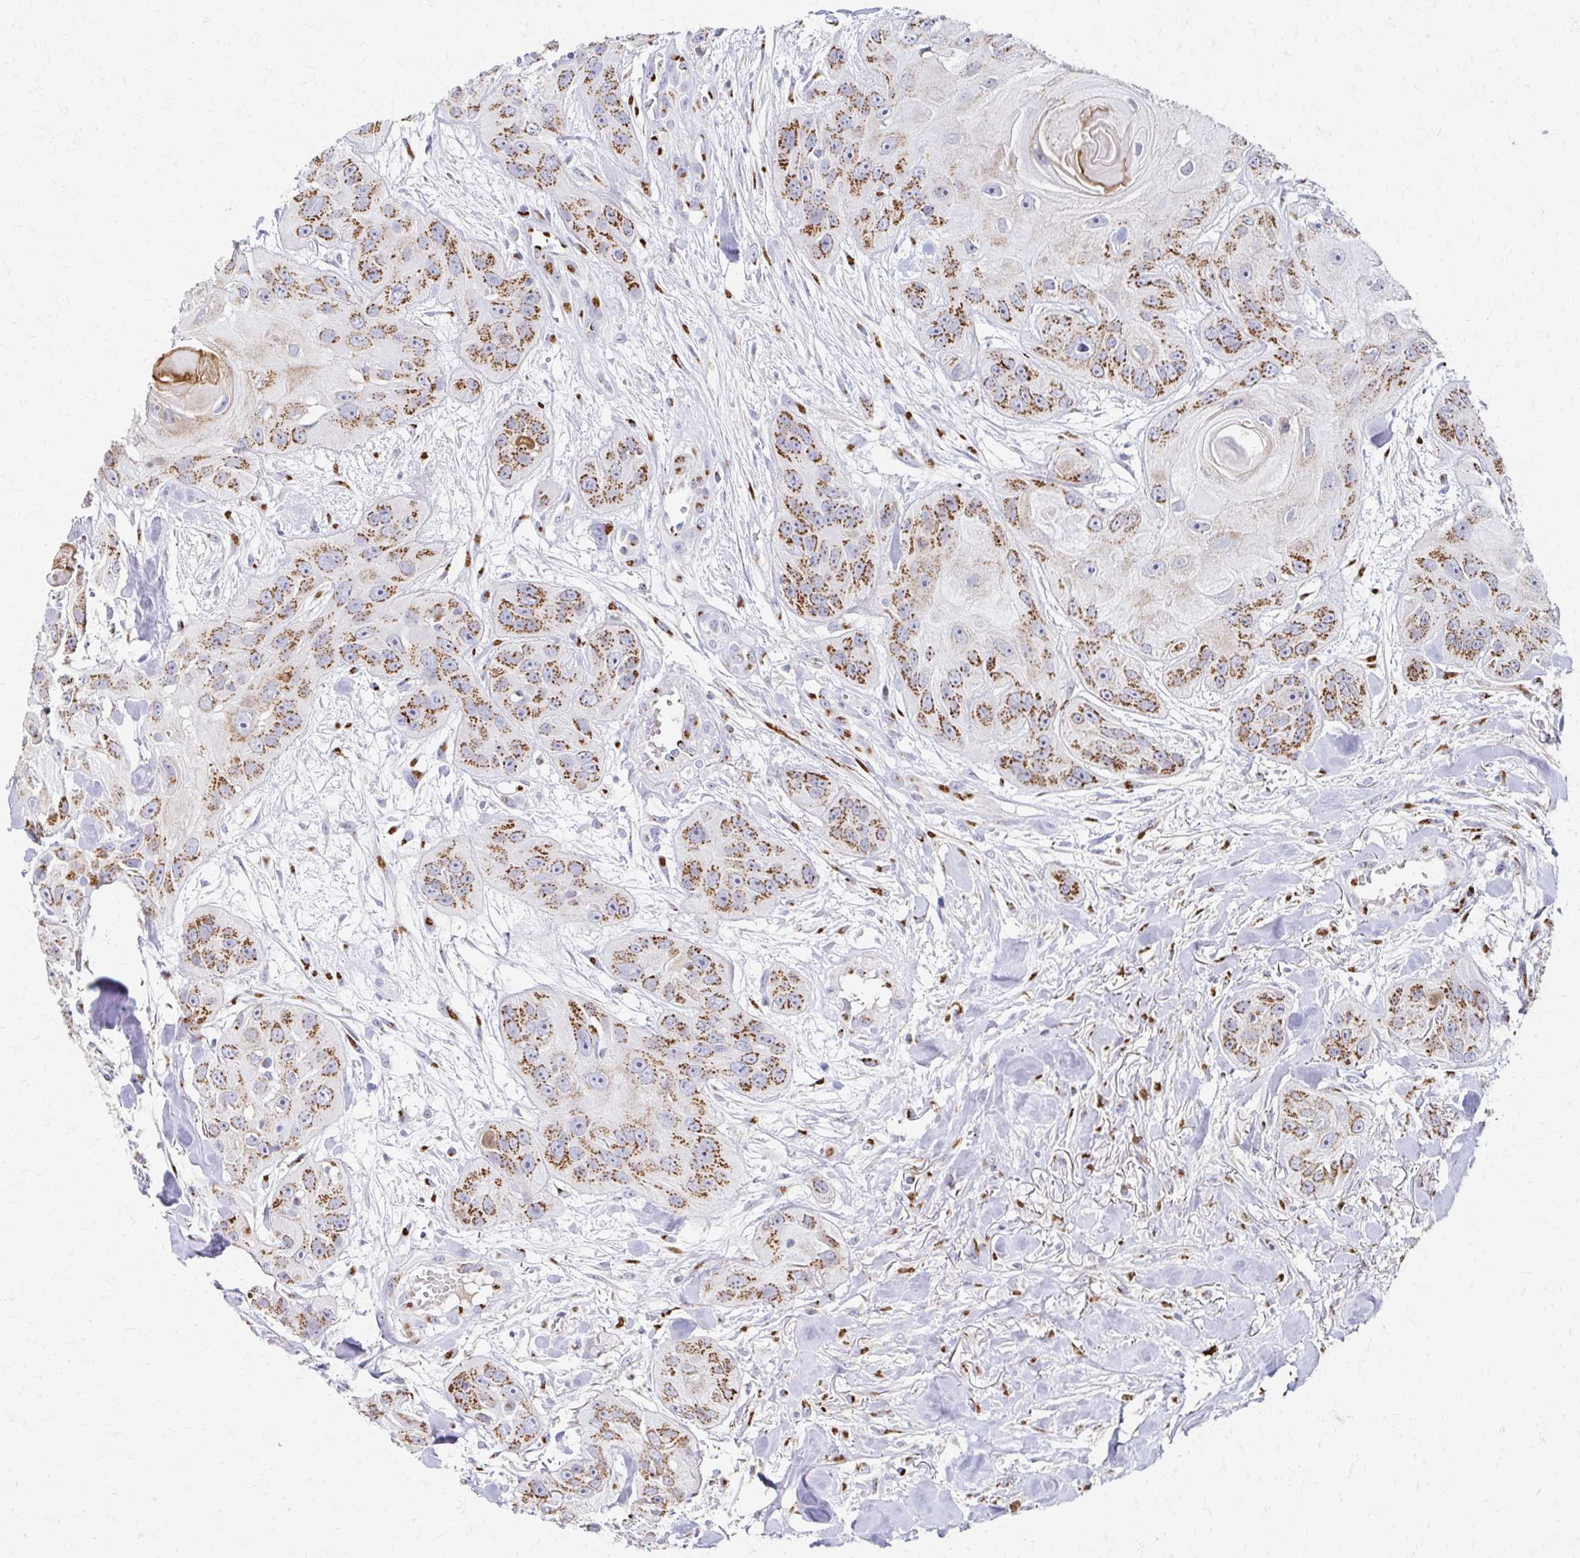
{"staining": {"intensity": "moderate", "quantity": ">75%", "location": "cytoplasmic/membranous"}, "tissue": "head and neck cancer", "cell_type": "Tumor cells", "image_type": "cancer", "snomed": [{"axis": "morphology", "description": "Squamous cell carcinoma, NOS"}, {"axis": "topography", "description": "Oral tissue"}, {"axis": "topography", "description": "Head-Neck"}], "caption": "Immunohistochemical staining of head and neck squamous cell carcinoma reveals moderate cytoplasmic/membranous protein staining in approximately >75% of tumor cells.", "gene": "TM9SF1", "patient": {"sex": "male", "age": 77}}